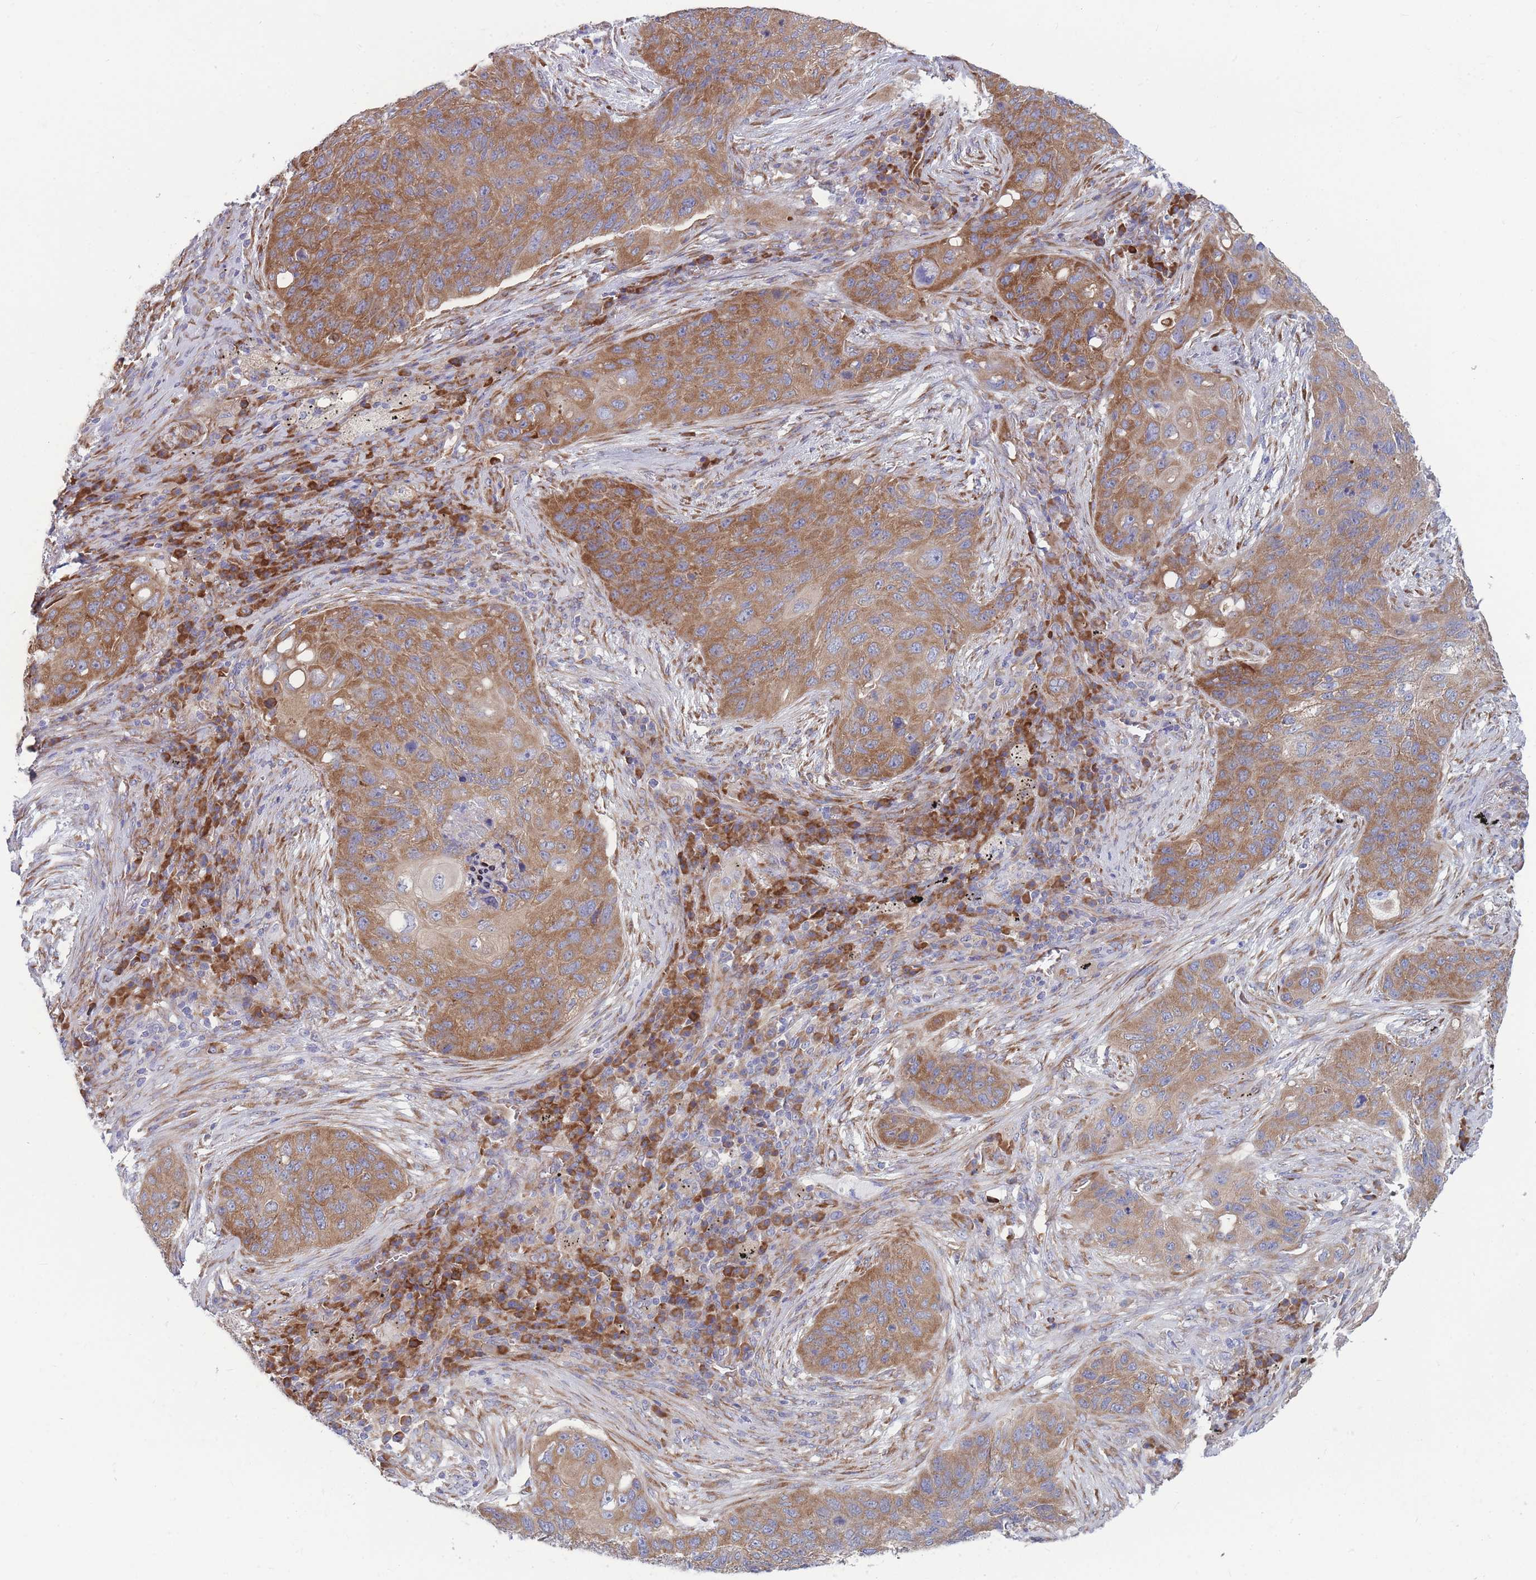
{"staining": {"intensity": "moderate", "quantity": ">75%", "location": "cytoplasmic/membranous"}, "tissue": "lung cancer", "cell_type": "Tumor cells", "image_type": "cancer", "snomed": [{"axis": "morphology", "description": "Squamous cell carcinoma, NOS"}, {"axis": "topography", "description": "Lung"}], "caption": "Moderate cytoplasmic/membranous positivity for a protein is present in about >75% of tumor cells of lung cancer (squamous cell carcinoma) using immunohistochemistry.", "gene": "RPL8", "patient": {"sex": "female", "age": 63}}